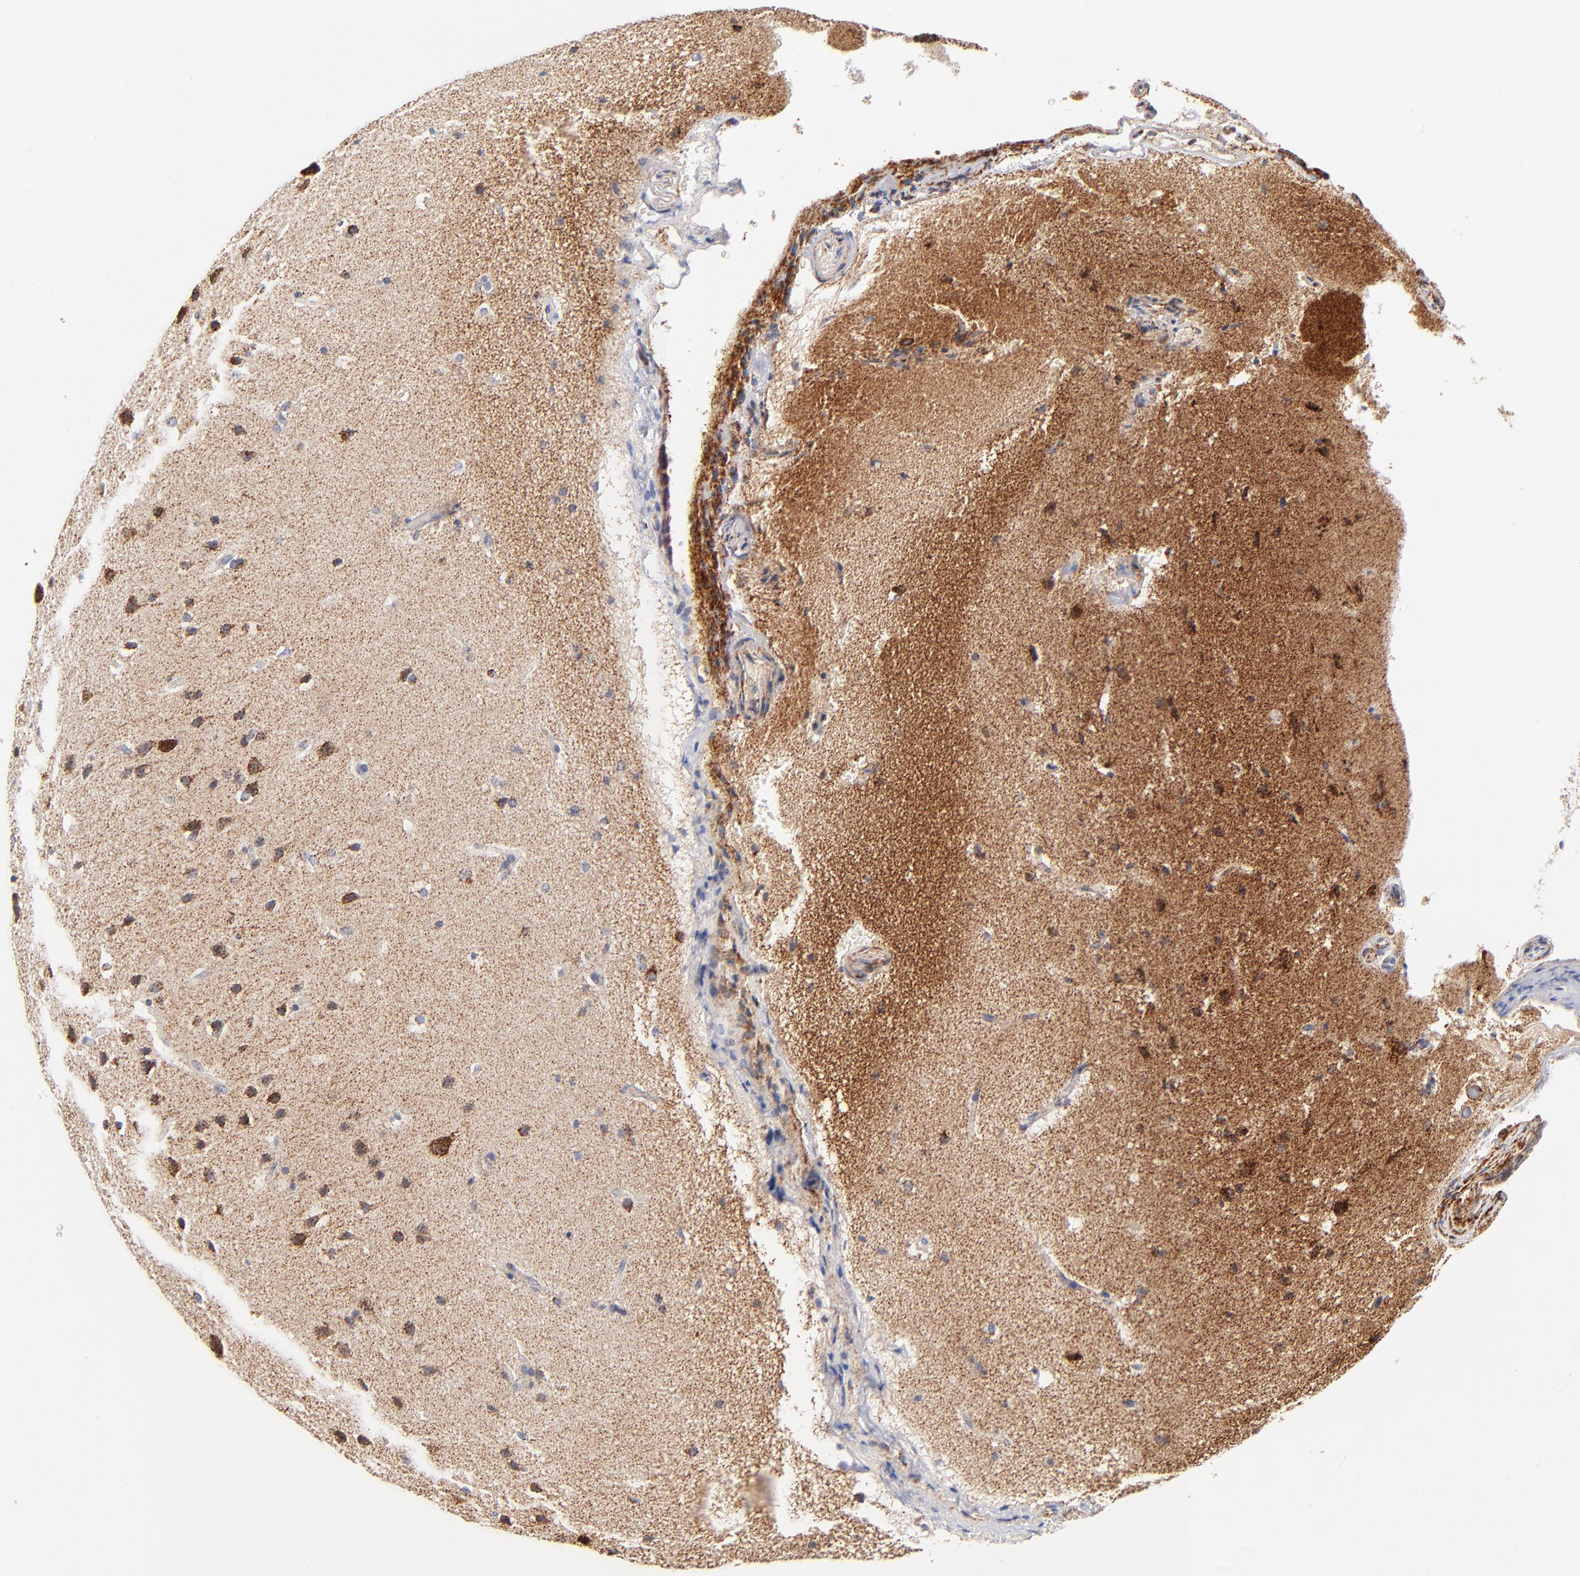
{"staining": {"intensity": "strong", "quantity": "25%-75%", "location": "cytoplasmic/membranous"}, "tissue": "glioma", "cell_type": "Tumor cells", "image_type": "cancer", "snomed": [{"axis": "morphology", "description": "Glioma, malignant, Low grade"}, {"axis": "topography", "description": "Cerebral cortex"}], "caption": "Human glioma stained with a protein marker displays strong staining in tumor cells.", "gene": "DLAT", "patient": {"sex": "female", "age": 47}}